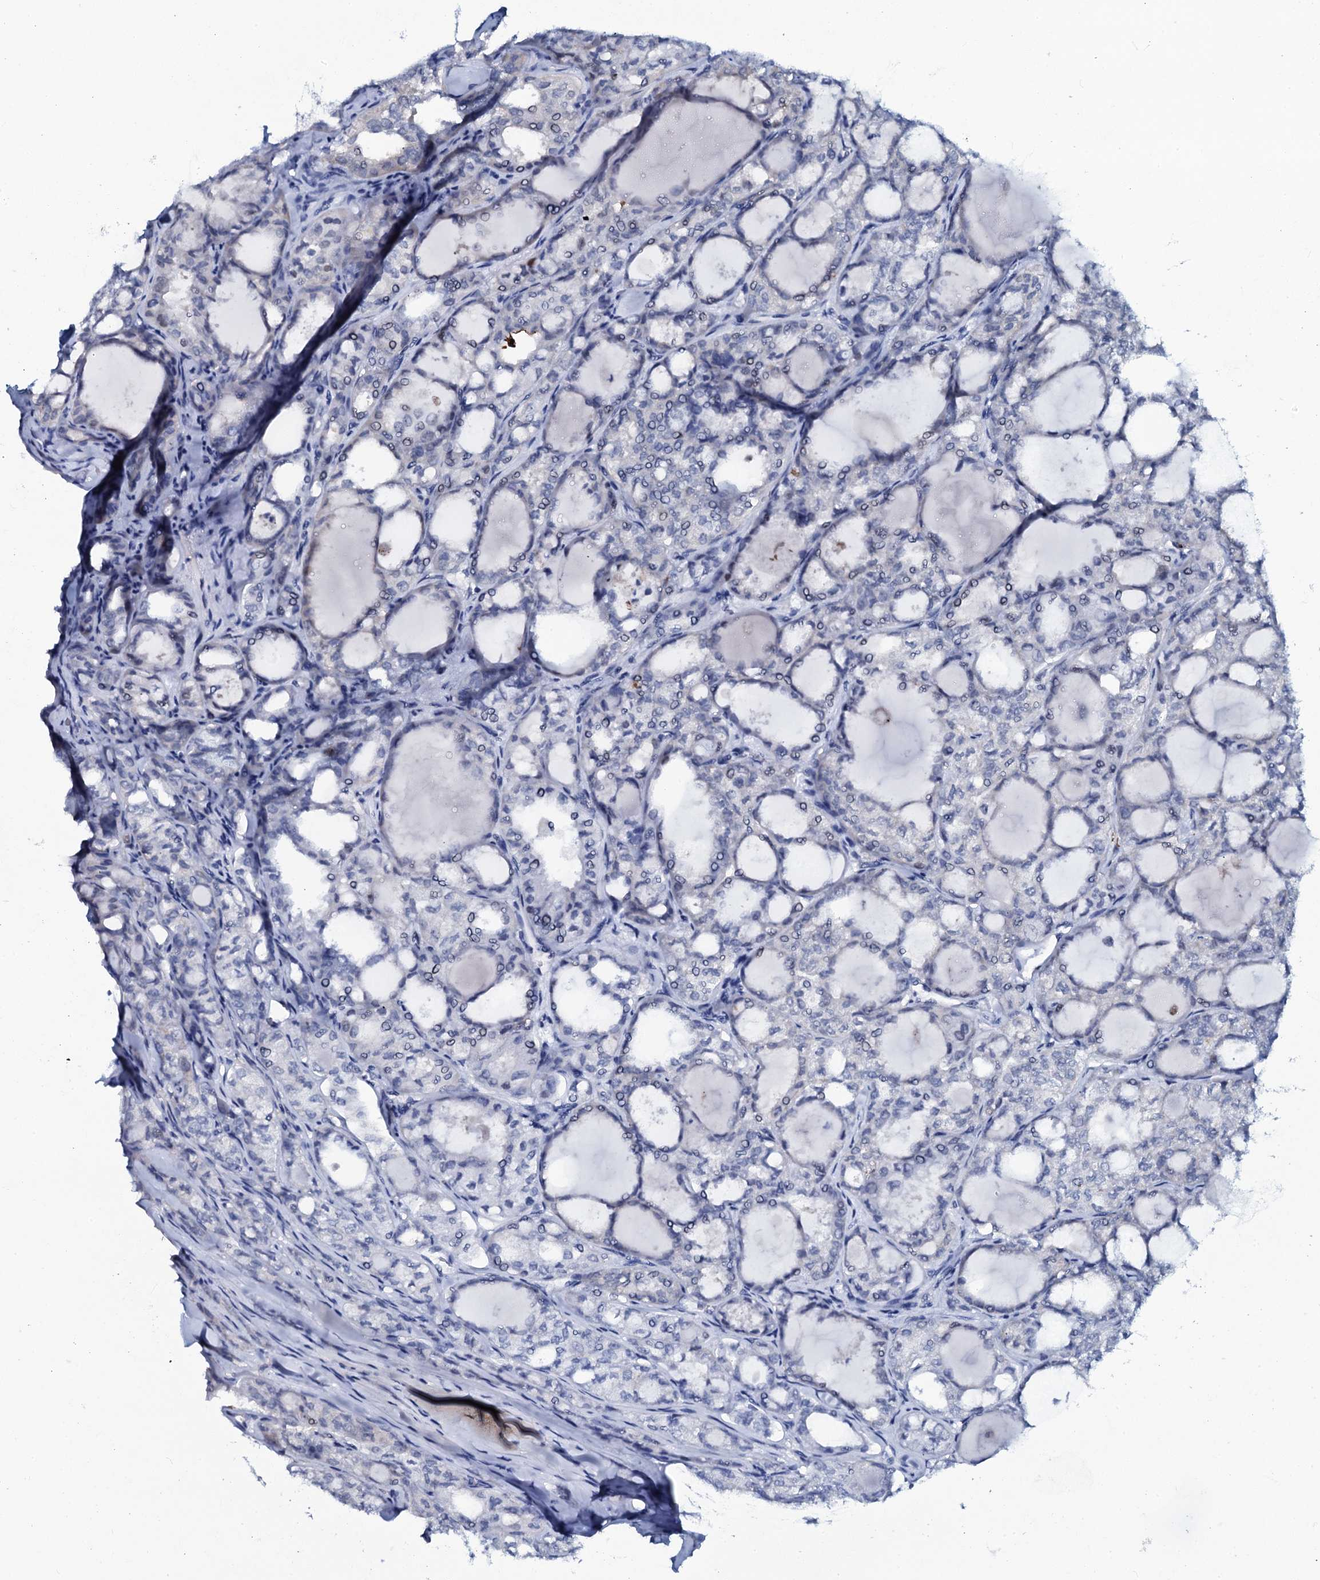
{"staining": {"intensity": "negative", "quantity": "none", "location": "none"}, "tissue": "thyroid cancer", "cell_type": "Tumor cells", "image_type": "cancer", "snomed": [{"axis": "morphology", "description": "Follicular adenoma carcinoma, NOS"}, {"axis": "topography", "description": "Thyroid gland"}], "caption": "Thyroid cancer was stained to show a protein in brown. There is no significant positivity in tumor cells. The staining was performed using DAB (3,3'-diaminobenzidine) to visualize the protein expression in brown, while the nuclei were stained in blue with hematoxylin (Magnification: 20x).", "gene": "SLC4A7", "patient": {"sex": "male", "age": 75}}